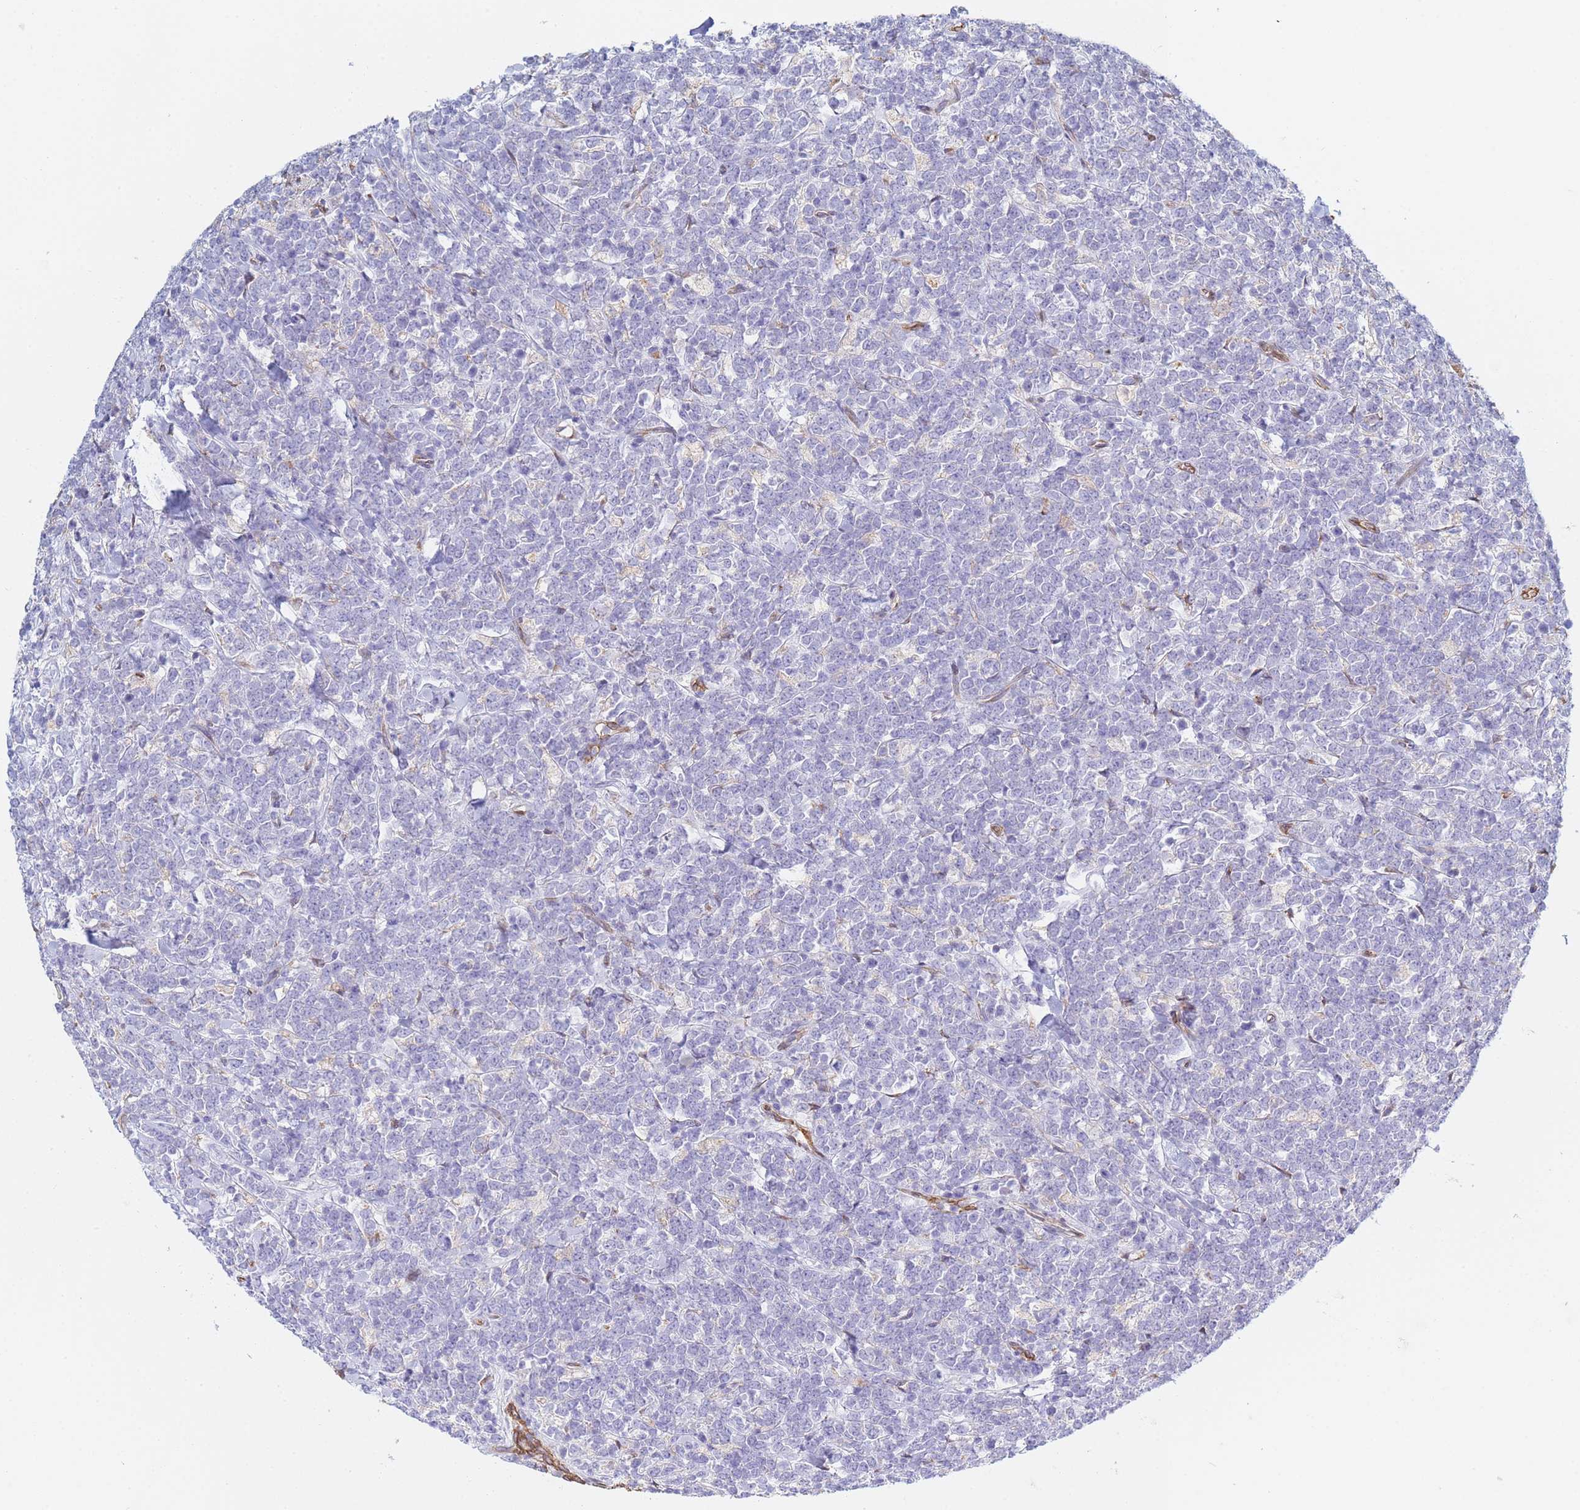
{"staining": {"intensity": "negative", "quantity": "none", "location": "none"}, "tissue": "lymphoma", "cell_type": "Tumor cells", "image_type": "cancer", "snomed": [{"axis": "morphology", "description": "Malignant lymphoma, non-Hodgkin's type, High grade"}, {"axis": "topography", "description": "Small intestine"}], "caption": "Lymphoma stained for a protein using immunohistochemistry reveals no positivity tumor cells.", "gene": "GDAP2", "patient": {"sex": "male", "age": 8}}